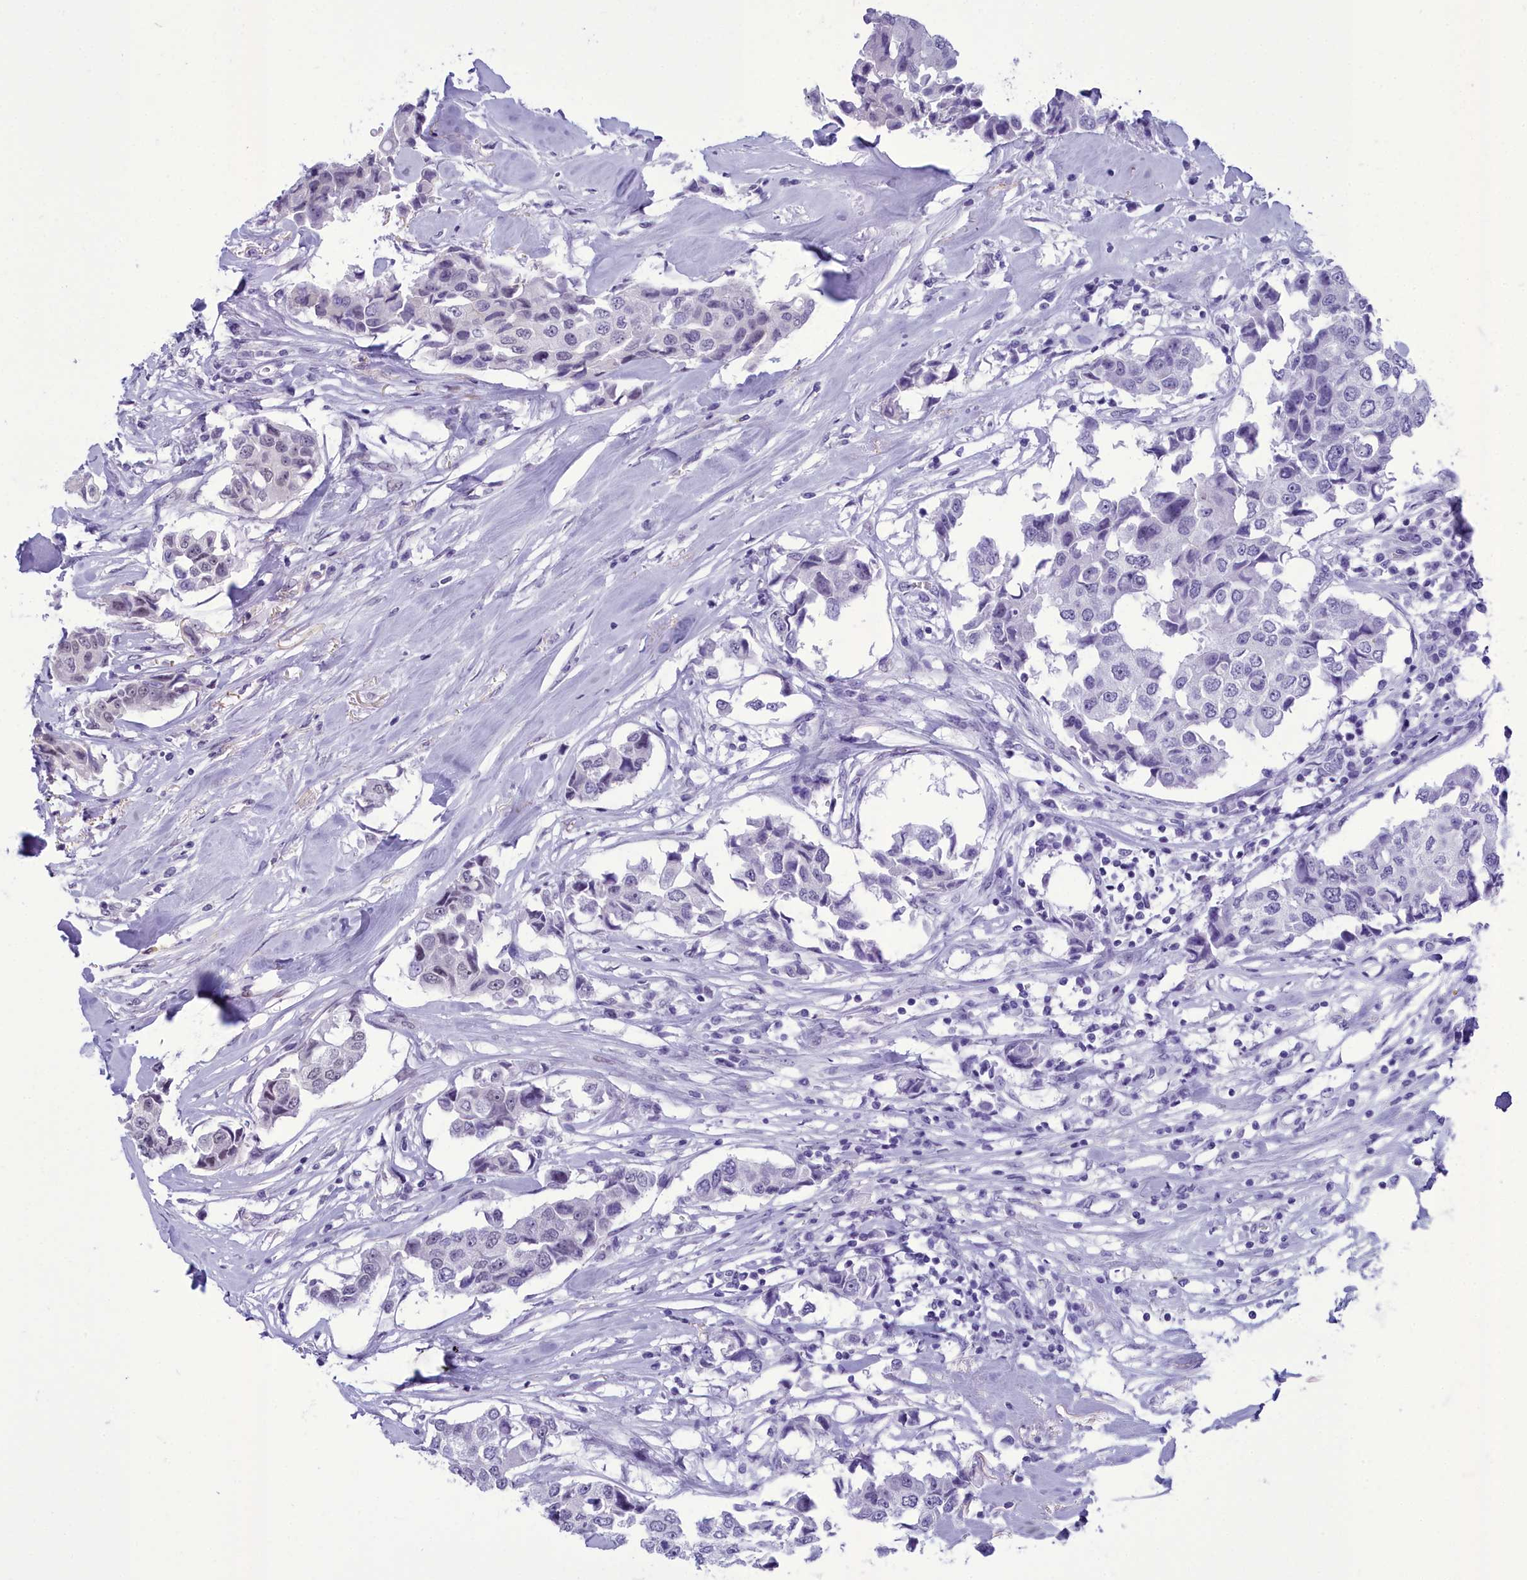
{"staining": {"intensity": "weak", "quantity": "<25%", "location": "nuclear"}, "tissue": "breast cancer", "cell_type": "Tumor cells", "image_type": "cancer", "snomed": [{"axis": "morphology", "description": "Duct carcinoma"}, {"axis": "topography", "description": "Breast"}], "caption": "Immunohistochemistry of human breast cancer displays no positivity in tumor cells.", "gene": "CEACAM19", "patient": {"sex": "female", "age": 80}}